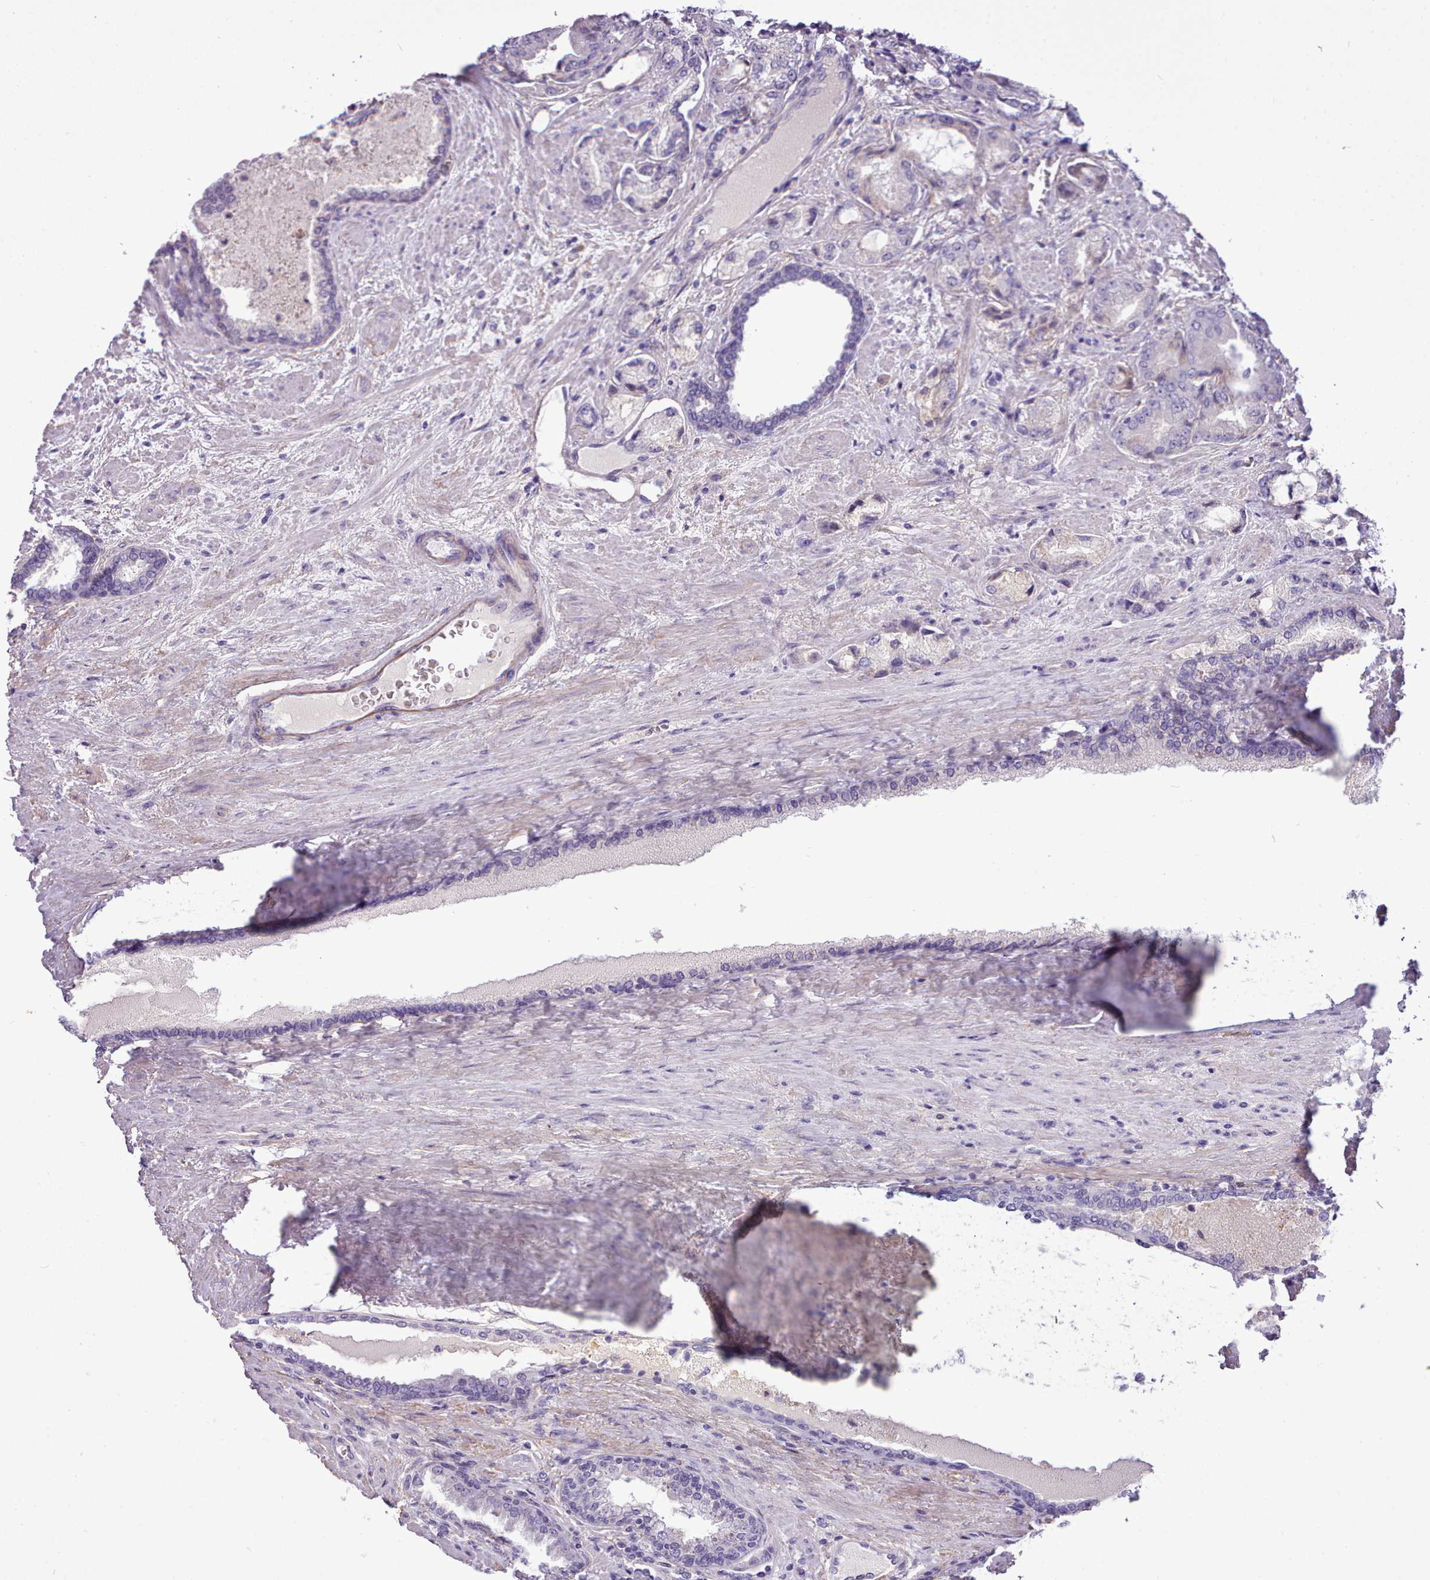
{"staining": {"intensity": "negative", "quantity": "none", "location": "none"}, "tissue": "prostate cancer", "cell_type": "Tumor cells", "image_type": "cancer", "snomed": [{"axis": "morphology", "description": "Adenocarcinoma, High grade"}, {"axis": "topography", "description": "Prostate"}], "caption": "DAB (3,3'-diaminobenzidine) immunohistochemical staining of human prostate cancer (adenocarcinoma (high-grade)) reveals no significant expression in tumor cells.", "gene": "CYP2A13", "patient": {"sex": "male", "age": 68}}